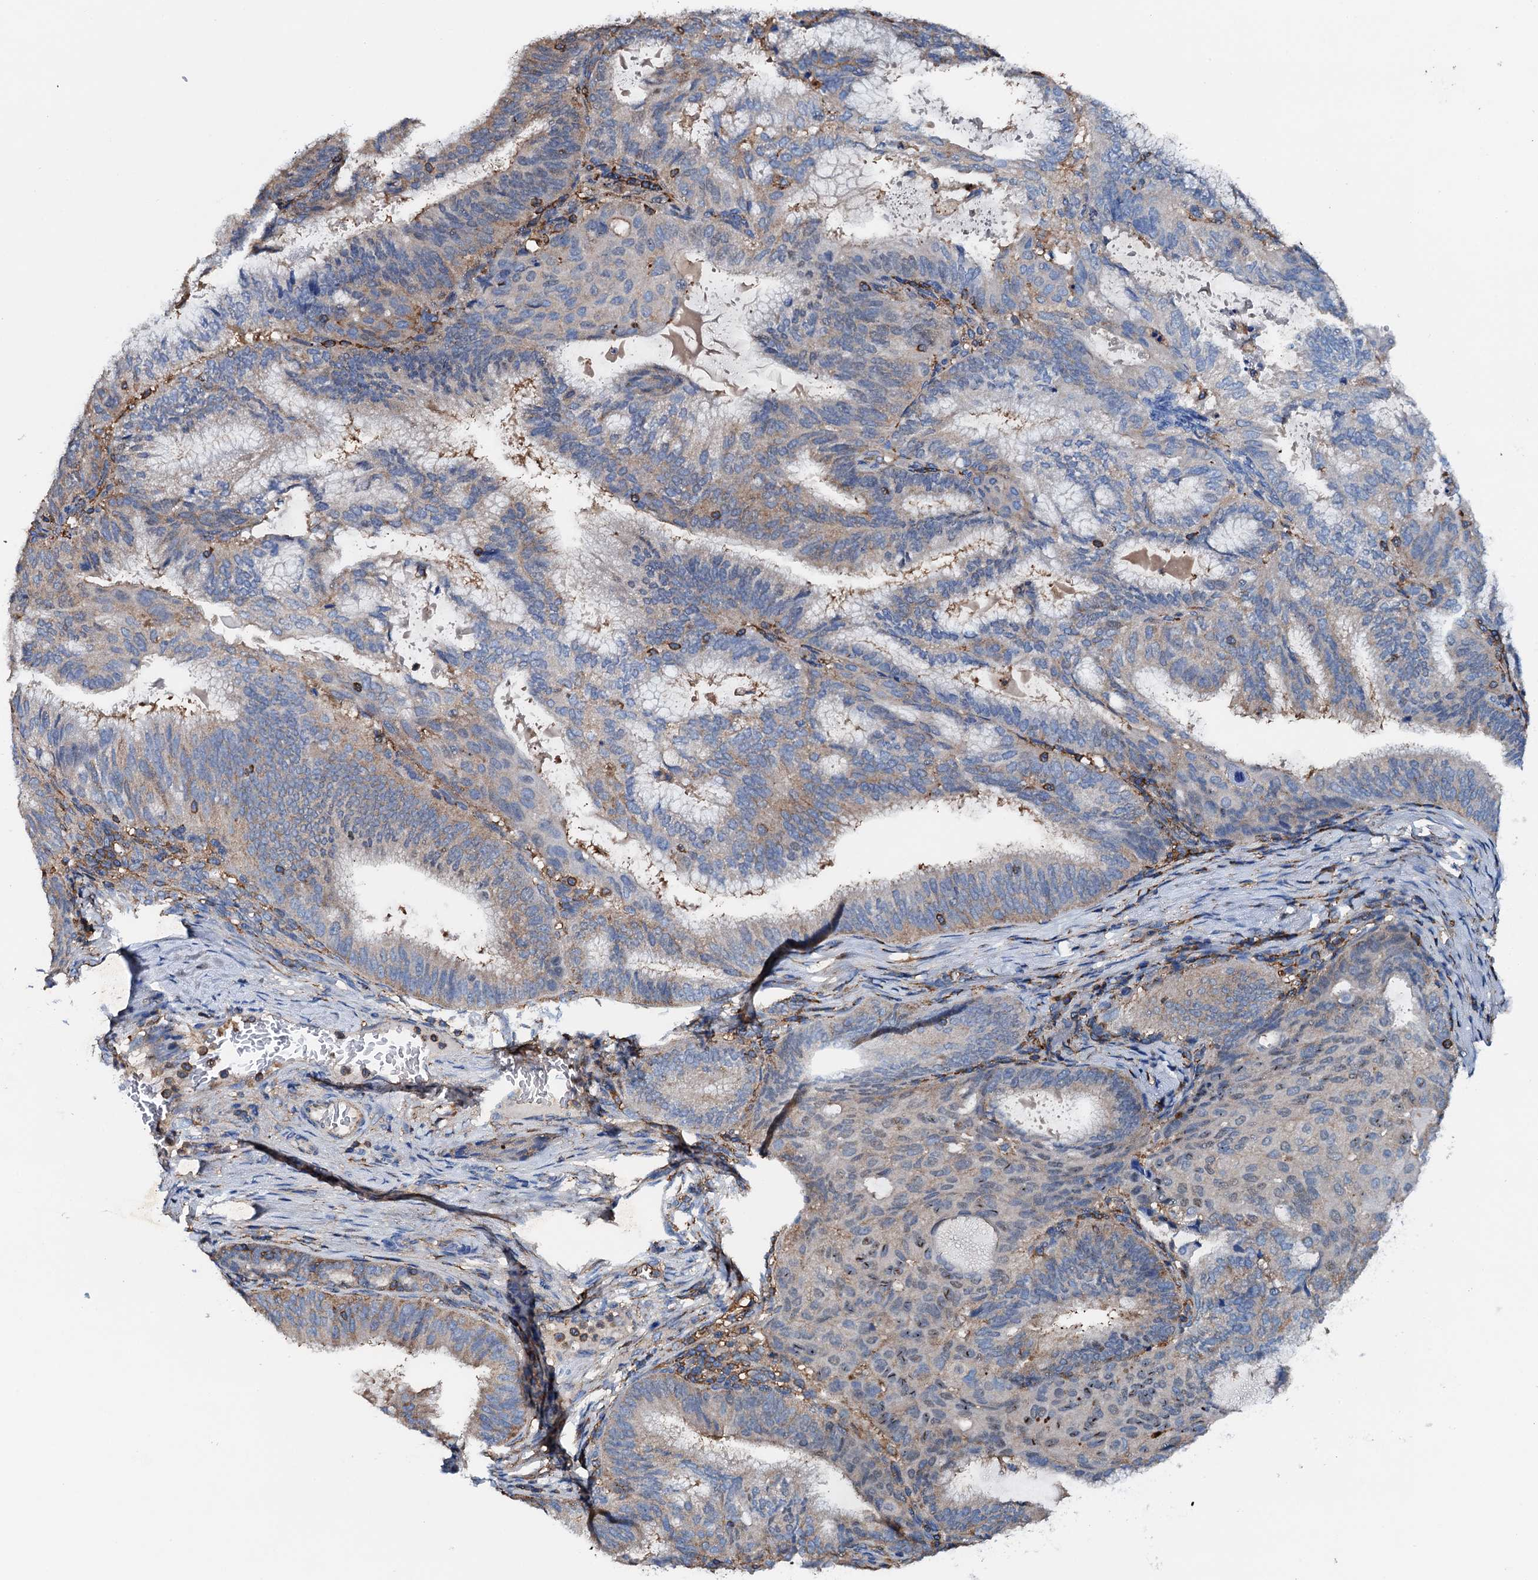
{"staining": {"intensity": "weak", "quantity": "<25%", "location": "cytoplasmic/membranous"}, "tissue": "endometrial cancer", "cell_type": "Tumor cells", "image_type": "cancer", "snomed": [{"axis": "morphology", "description": "Adenocarcinoma, NOS"}, {"axis": "topography", "description": "Endometrium"}], "caption": "Protein analysis of adenocarcinoma (endometrial) shows no significant positivity in tumor cells.", "gene": "MS4A4E", "patient": {"sex": "female", "age": 49}}